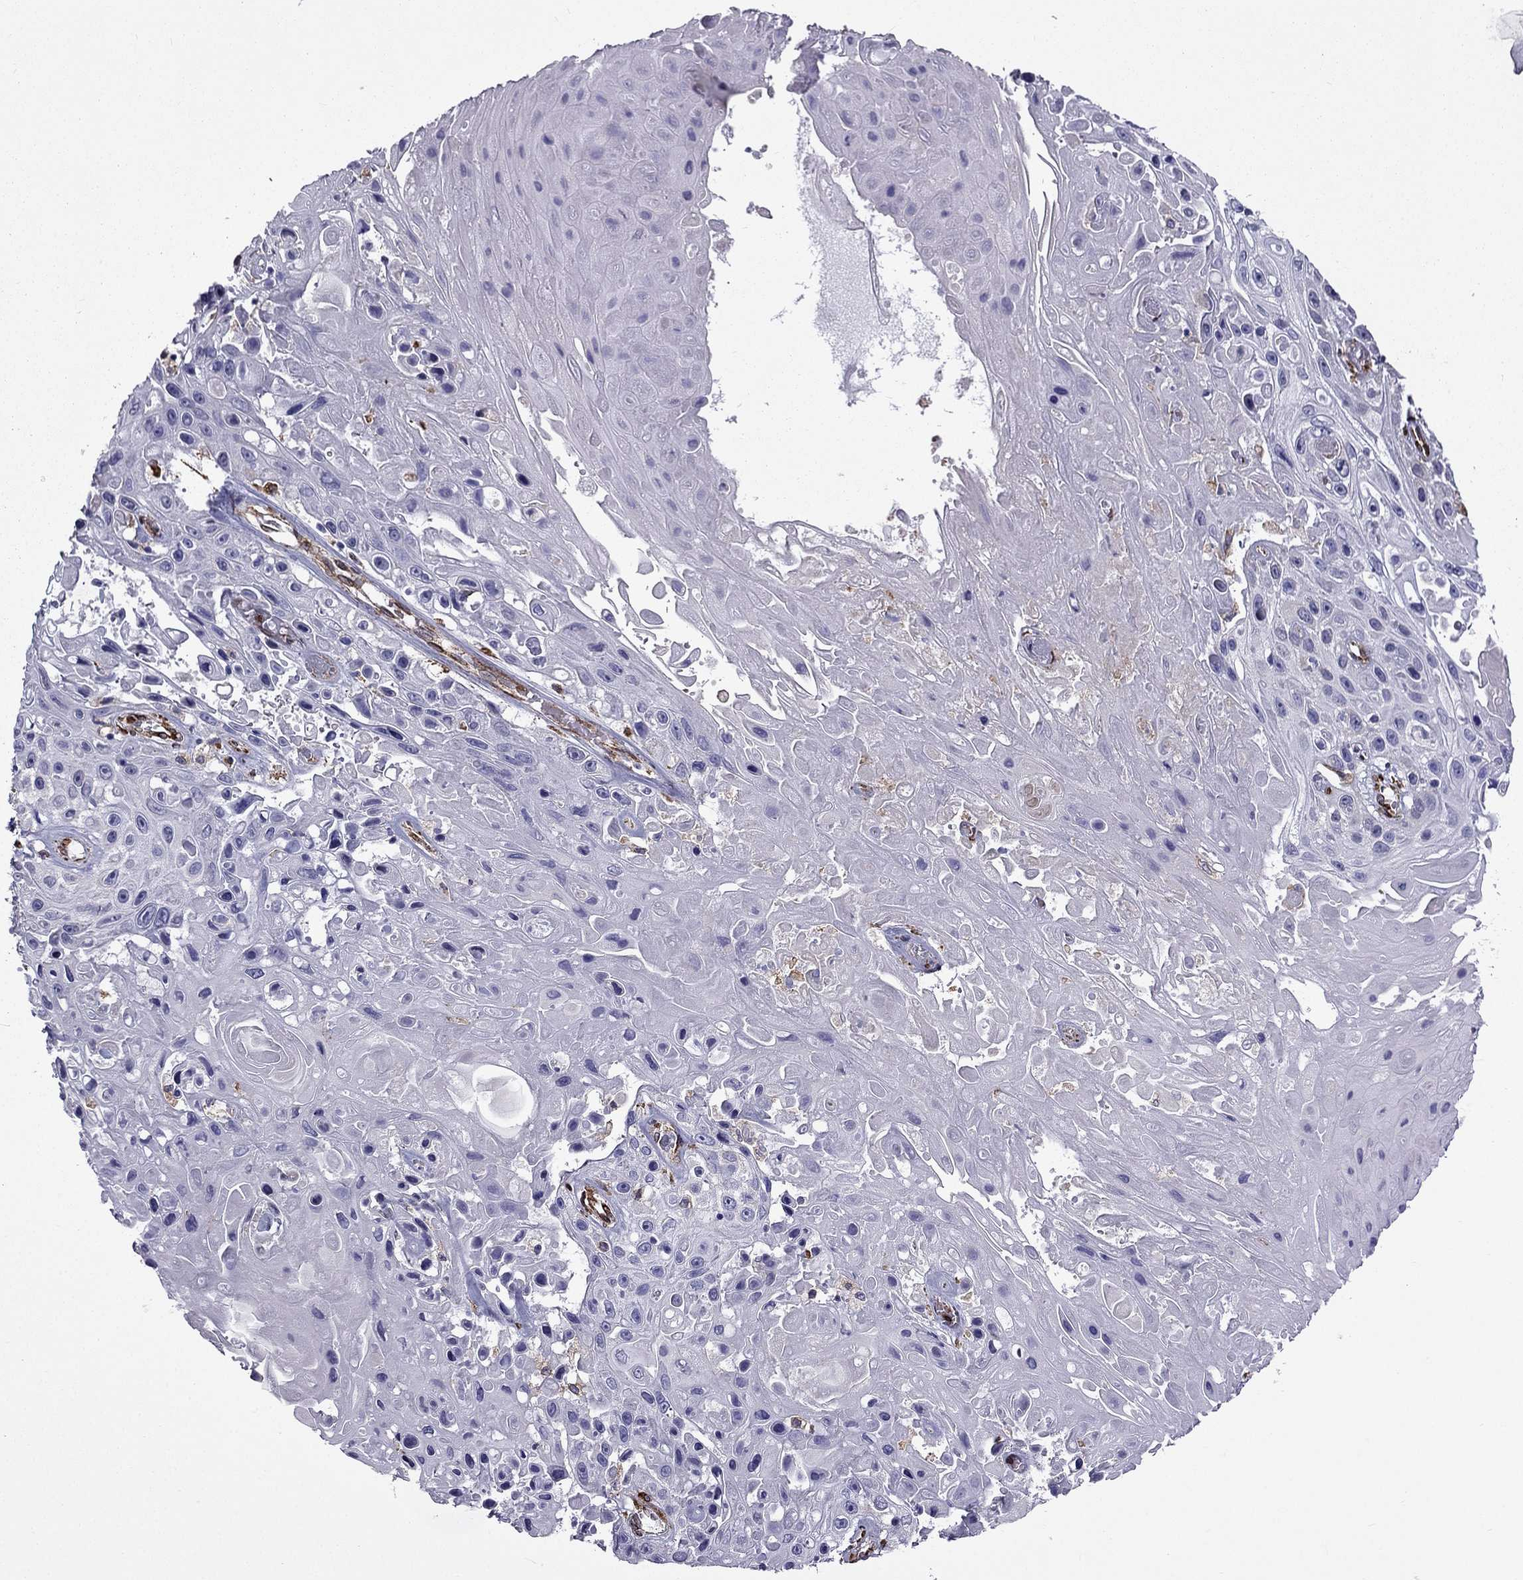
{"staining": {"intensity": "negative", "quantity": "none", "location": "none"}, "tissue": "skin cancer", "cell_type": "Tumor cells", "image_type": "cancer", "snomed": [{"axis": "morphology", "description": "Squamous cell carcinoma, NOS"}, {"axis": "topography", "description": "Skin"}], "caption": "There is no significant expression in tumor cells of squamous cell carcinoma (skin).", "gene": "IKBIP", "patient": {"sex": "male", "age": 82}}